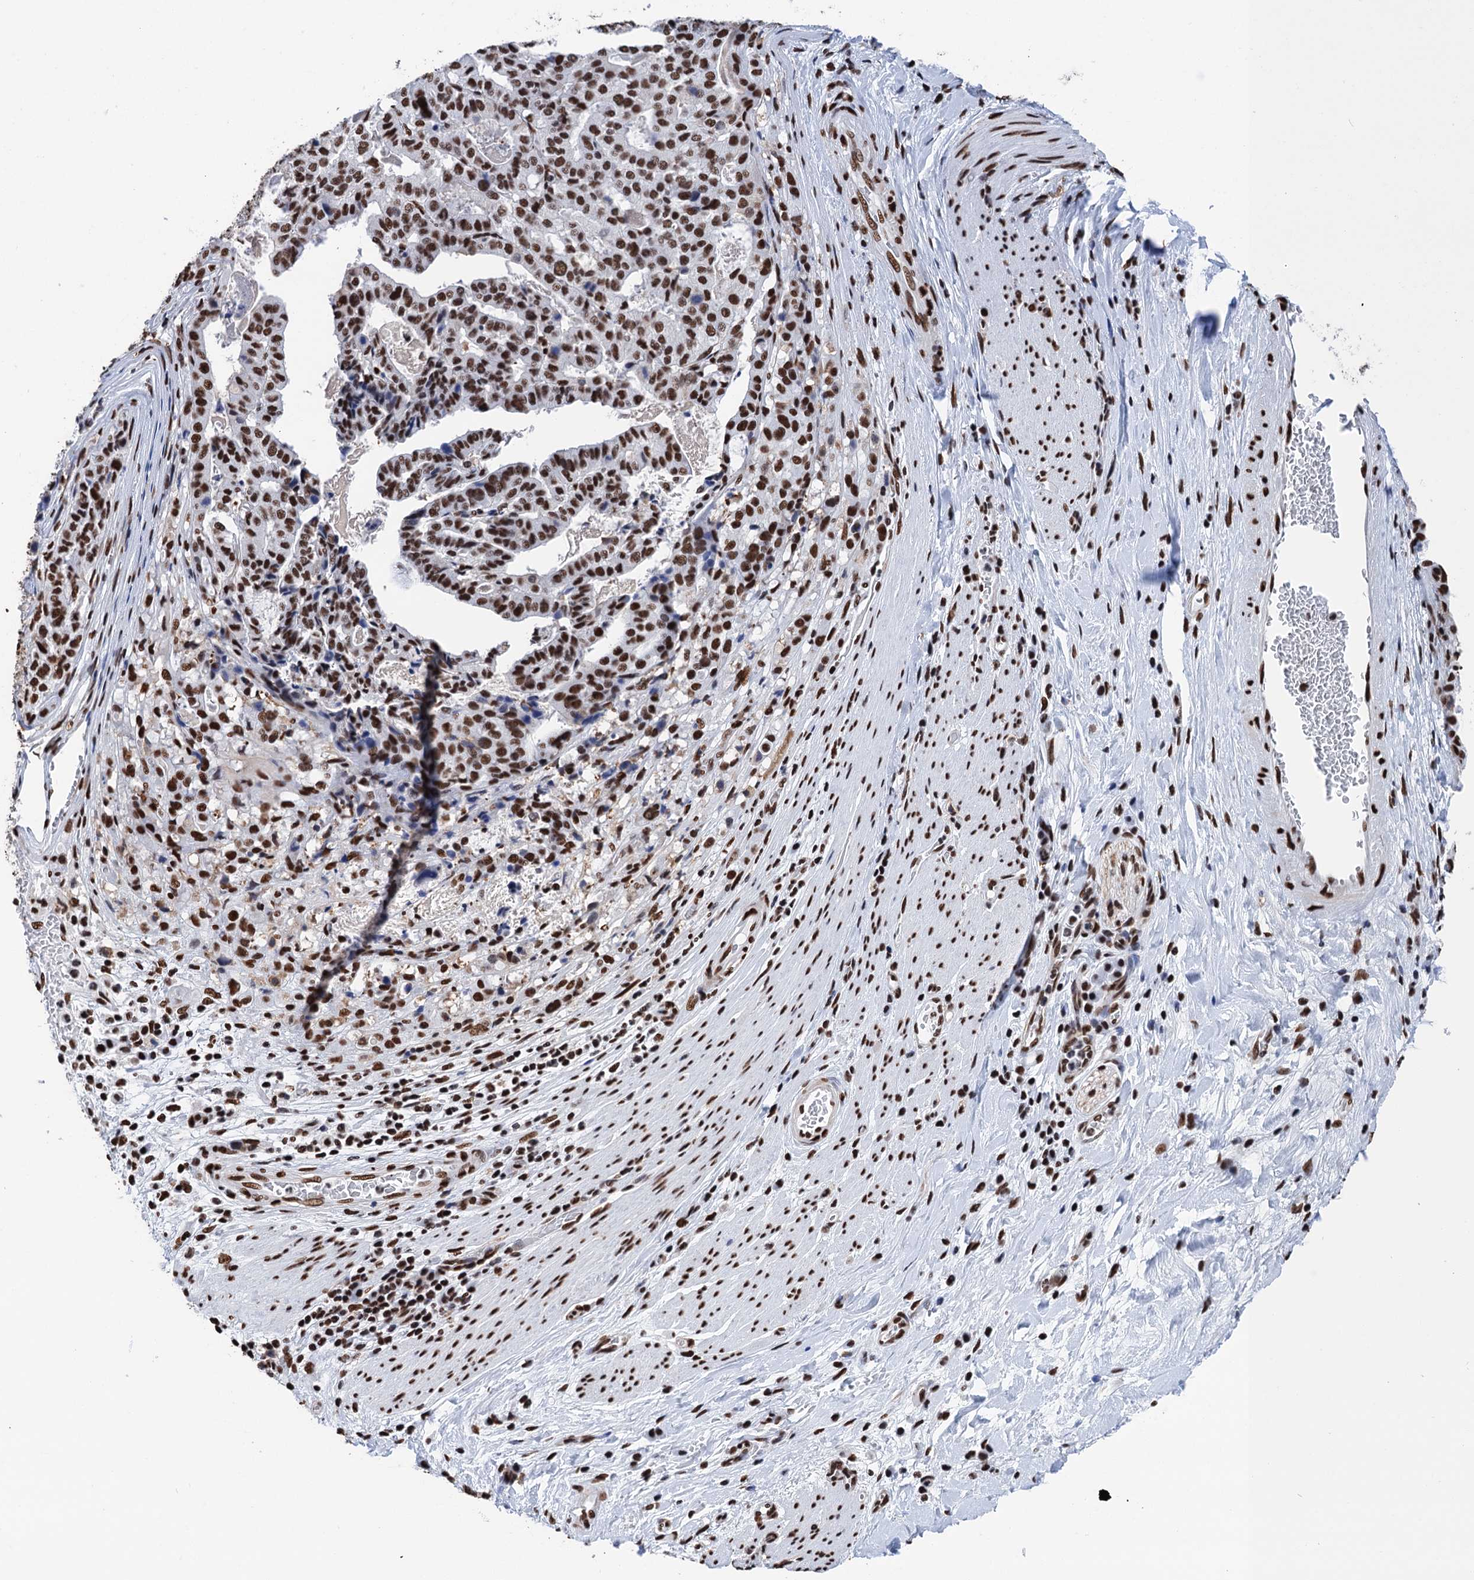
{"staining": {"intensity": "strong", "quantity": ">75%", "location": "nuclear"}, "tissue": "stomach cancer", "cell_type": "Tumor cells", "image_type": "cancer", "snomed": [{"axis": "morphology", "description": "Adenocarcinoma, NOS"}, {"axis": "topography", "description": "Stomach"}], "caption": "Immunohistochemistry staining of adenocarcinoma (stomach), which shows high levels of strong nuclear staining in approximately >75% of tumor cells indicating strong nuclear protein positivity. The staining was performed using DAB (brown) for protein detection and nuclei were counterstained in hematoxylin (blue).", "gene": "UBA2", "patient": {"sex": "male", "age": 48}}